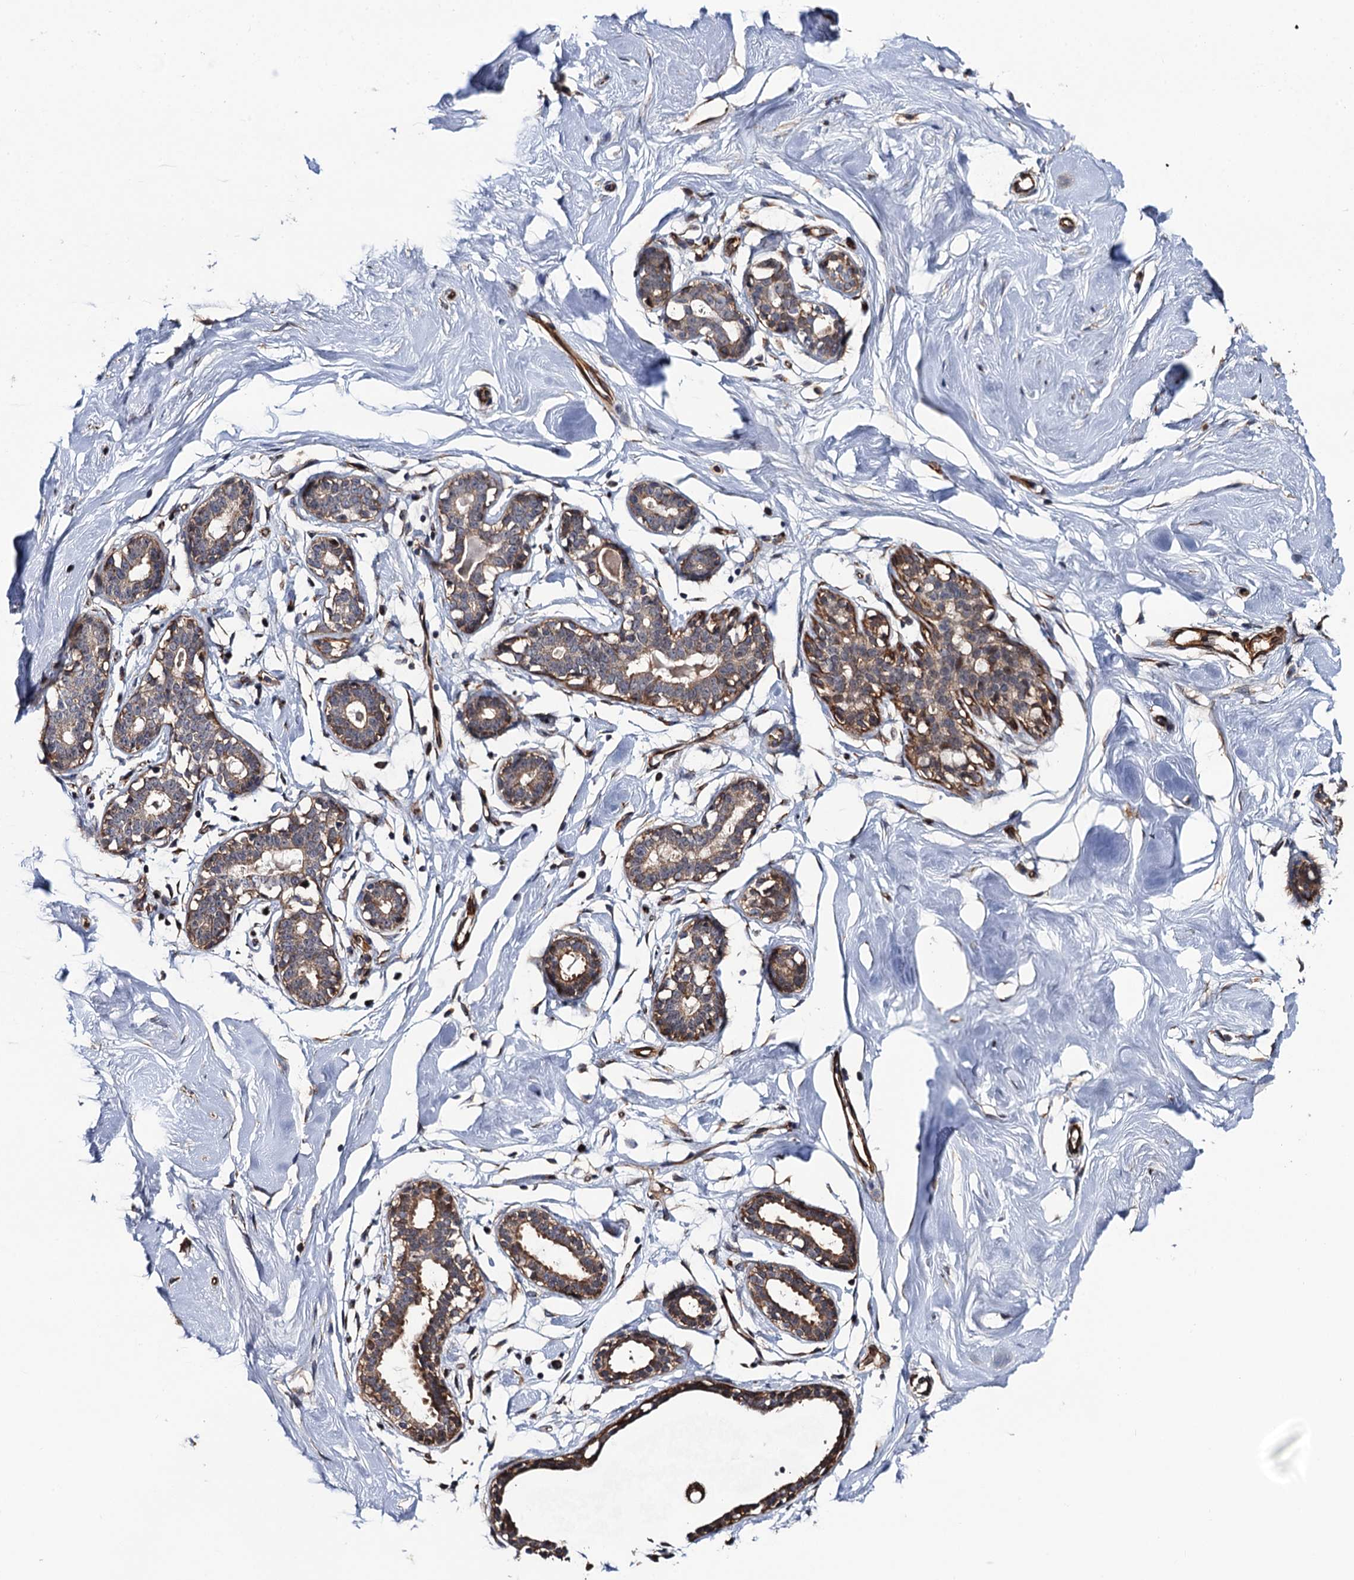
{"staining": {"intensity": "moderate", "quantity": "<25%", "location": "cytoplasmic/membranous"}, "tissue": "breast", "cell_type": "Adipocytes", "image_type": "normal", "snomed": [{"axis": "morphology", "description": "Normal tissue, NOS"}, {"axis": "morphology", "description": "Adenoma, NOS"}, {"axis": "topography", "description": "Breast"}], "caption": "The image exhibits immunohistochemical staining of normal breast. There is moderate cytoplasmic/membranous expression is appreciated in about <25% of adipocytes. (DAB (3,3'-diaminobenzidine) IHC with brightfield microscopy, high magnification).", "gene": "FSIP1", "patient": {"sex": "female", "age": 23}}